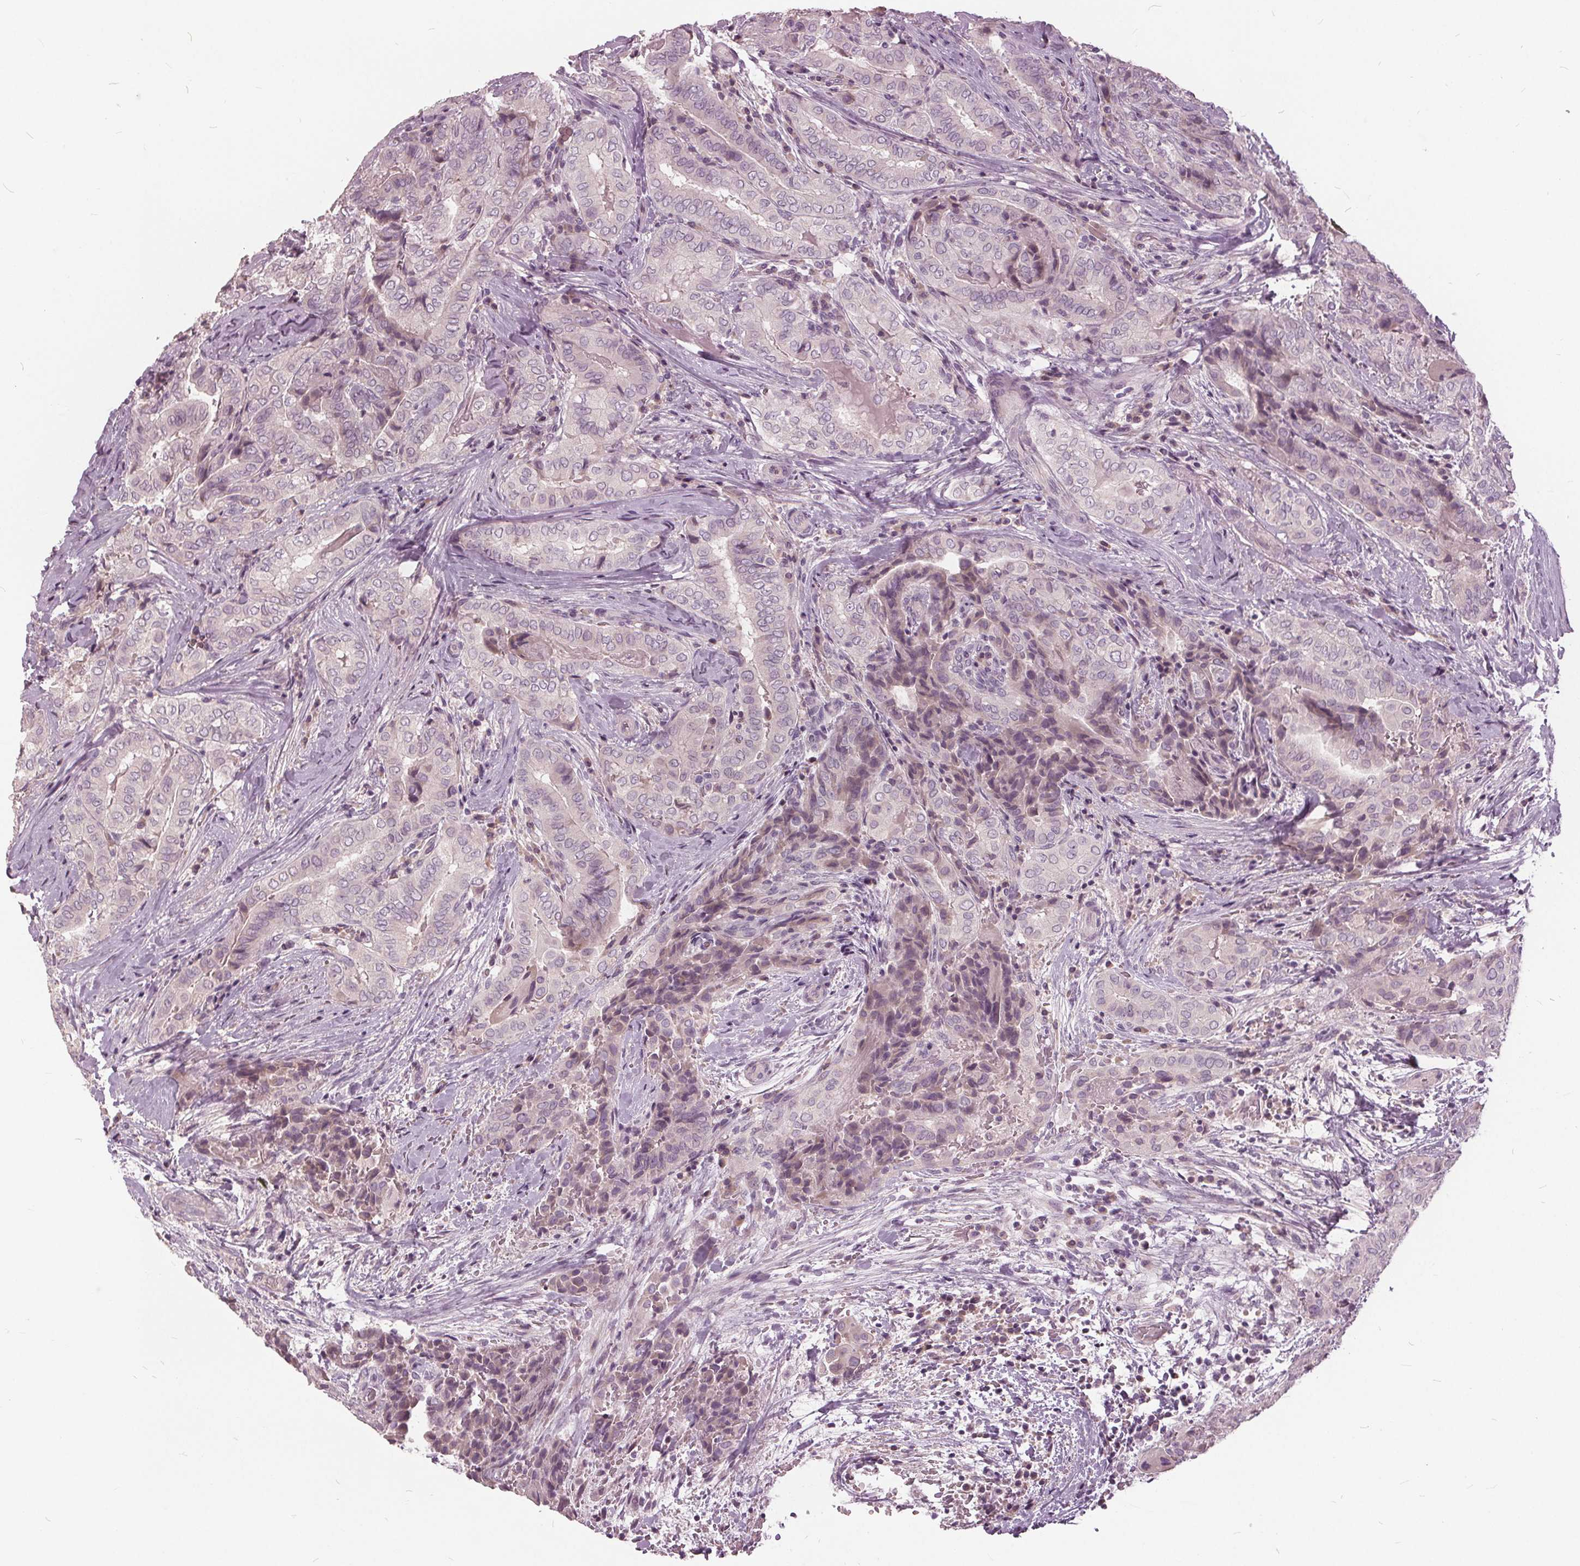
{"staining": {"intensity": "negative", "quantity": "none", "location": "none"}, "tissue": "thyroid cancer", "cell_type": "Tumor cells", "image_type": "cancer", "snomed": [{"axis": "morphology", "description": "Papillary adenocarcinoma, NOS"}, {"axis": "topography", "description": "Thyroid gland"}], "caption": "The micrograph reveals no significant staining in tumor cells of papillary adenocarcinoma (thyroid). (DAB (3,3'-diaminobenzidine) immunohistochemistry (IHC), high magnification).", "gene": "KLK13", "patient": {"sex": "female", "age": 61}}